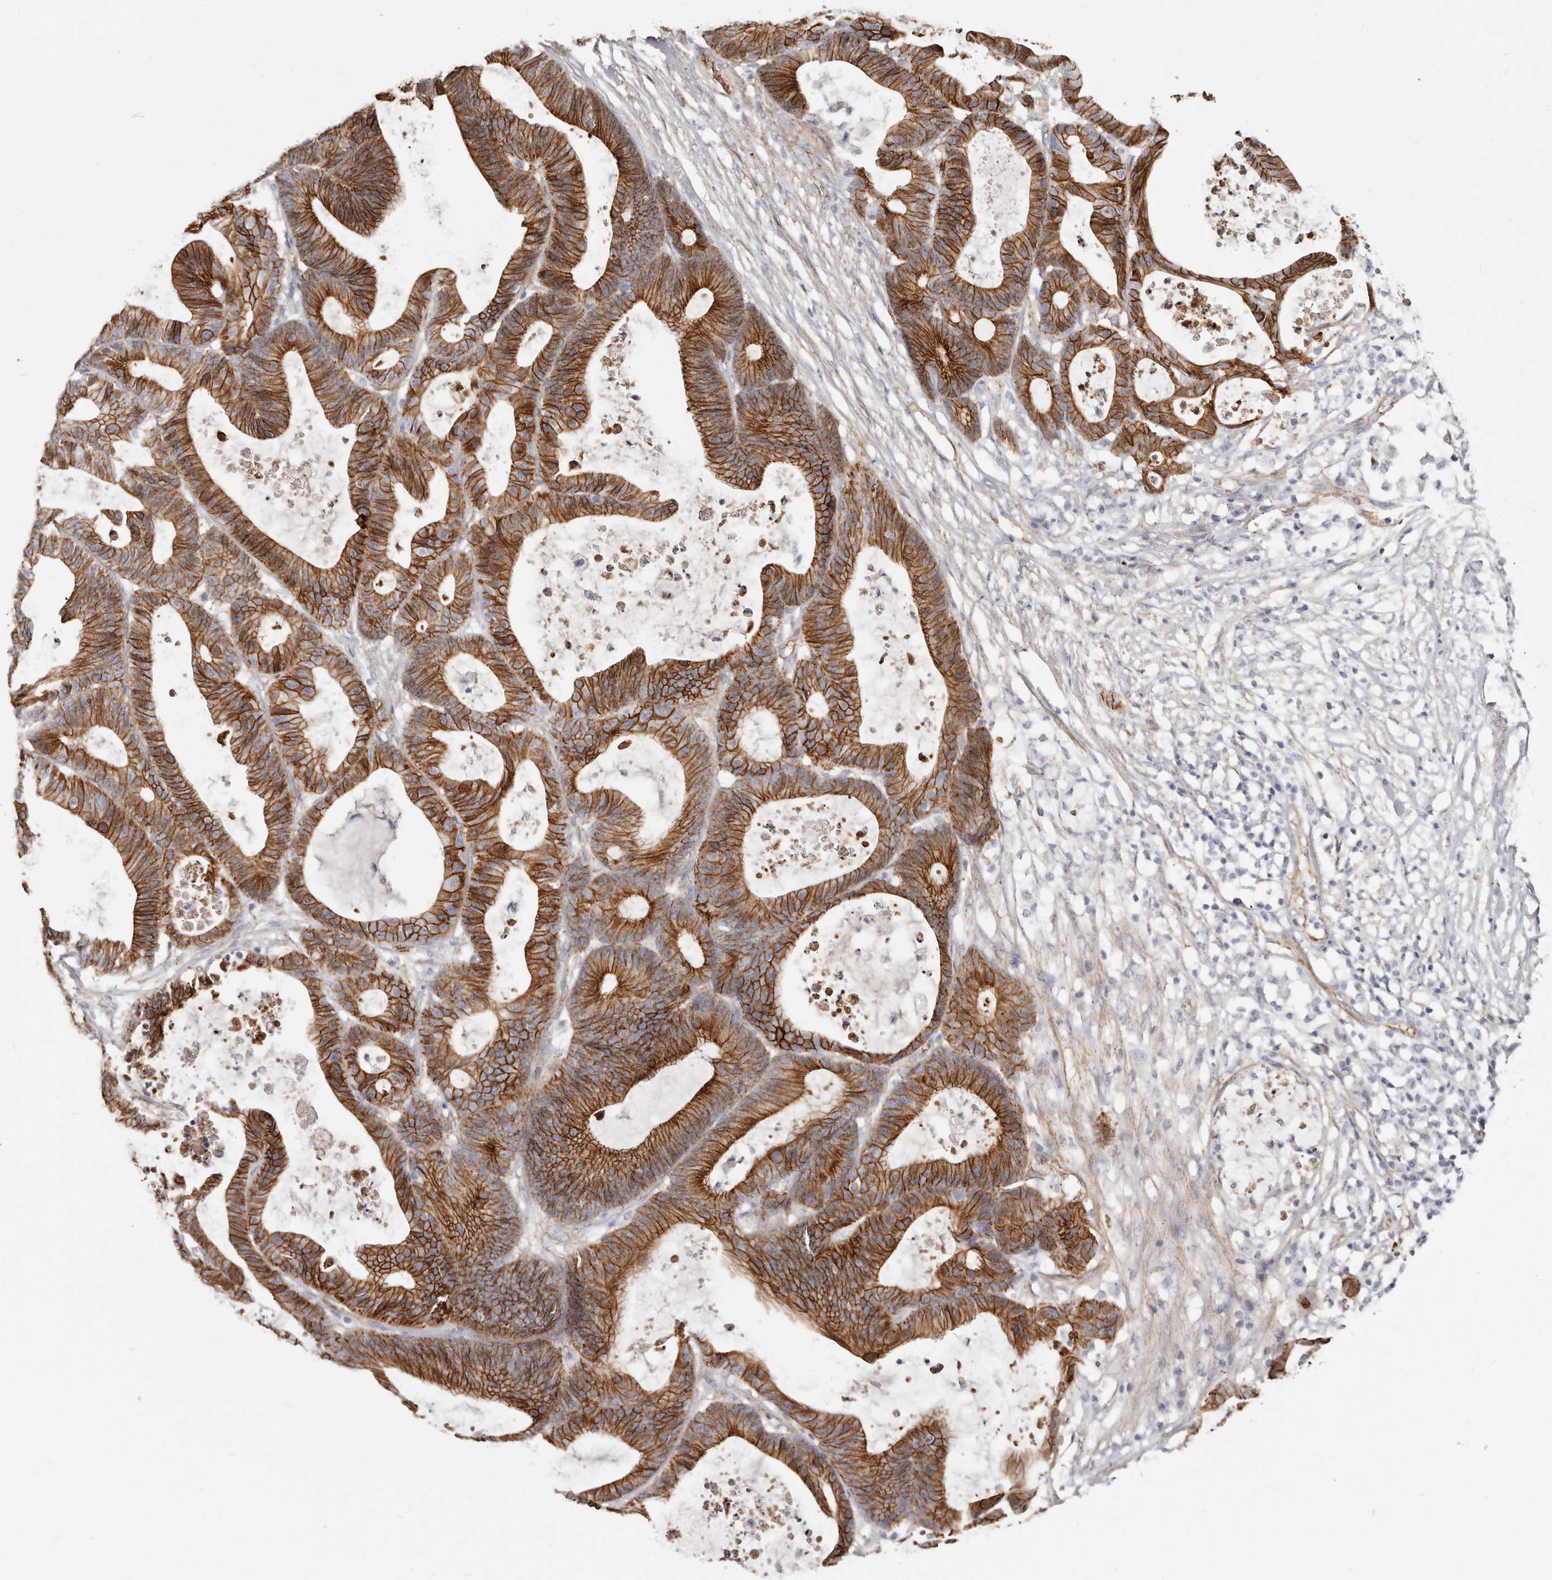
{"staining": {"intensity": "strong", "quantity": ">75%", "location": "cytoplasmic/membranous"}, "tissue": "colorectal cancer", "cell_type": "Tumor cells", "image_type": "cancer", "snomed": [{"axis": "morphology", "description": "Adenocarcinoma, NOS"}, {"axis": "topography", "description": "Colon"}], "caption": "This is a histology image of immunohistochemistry staining of colorectal adenocarcinoma, which shows strong staining in the cytoplasmic/membranous of tumor cells.", "gene": "CTNNB1", "patient": {"sex": "female", "age": 84}}